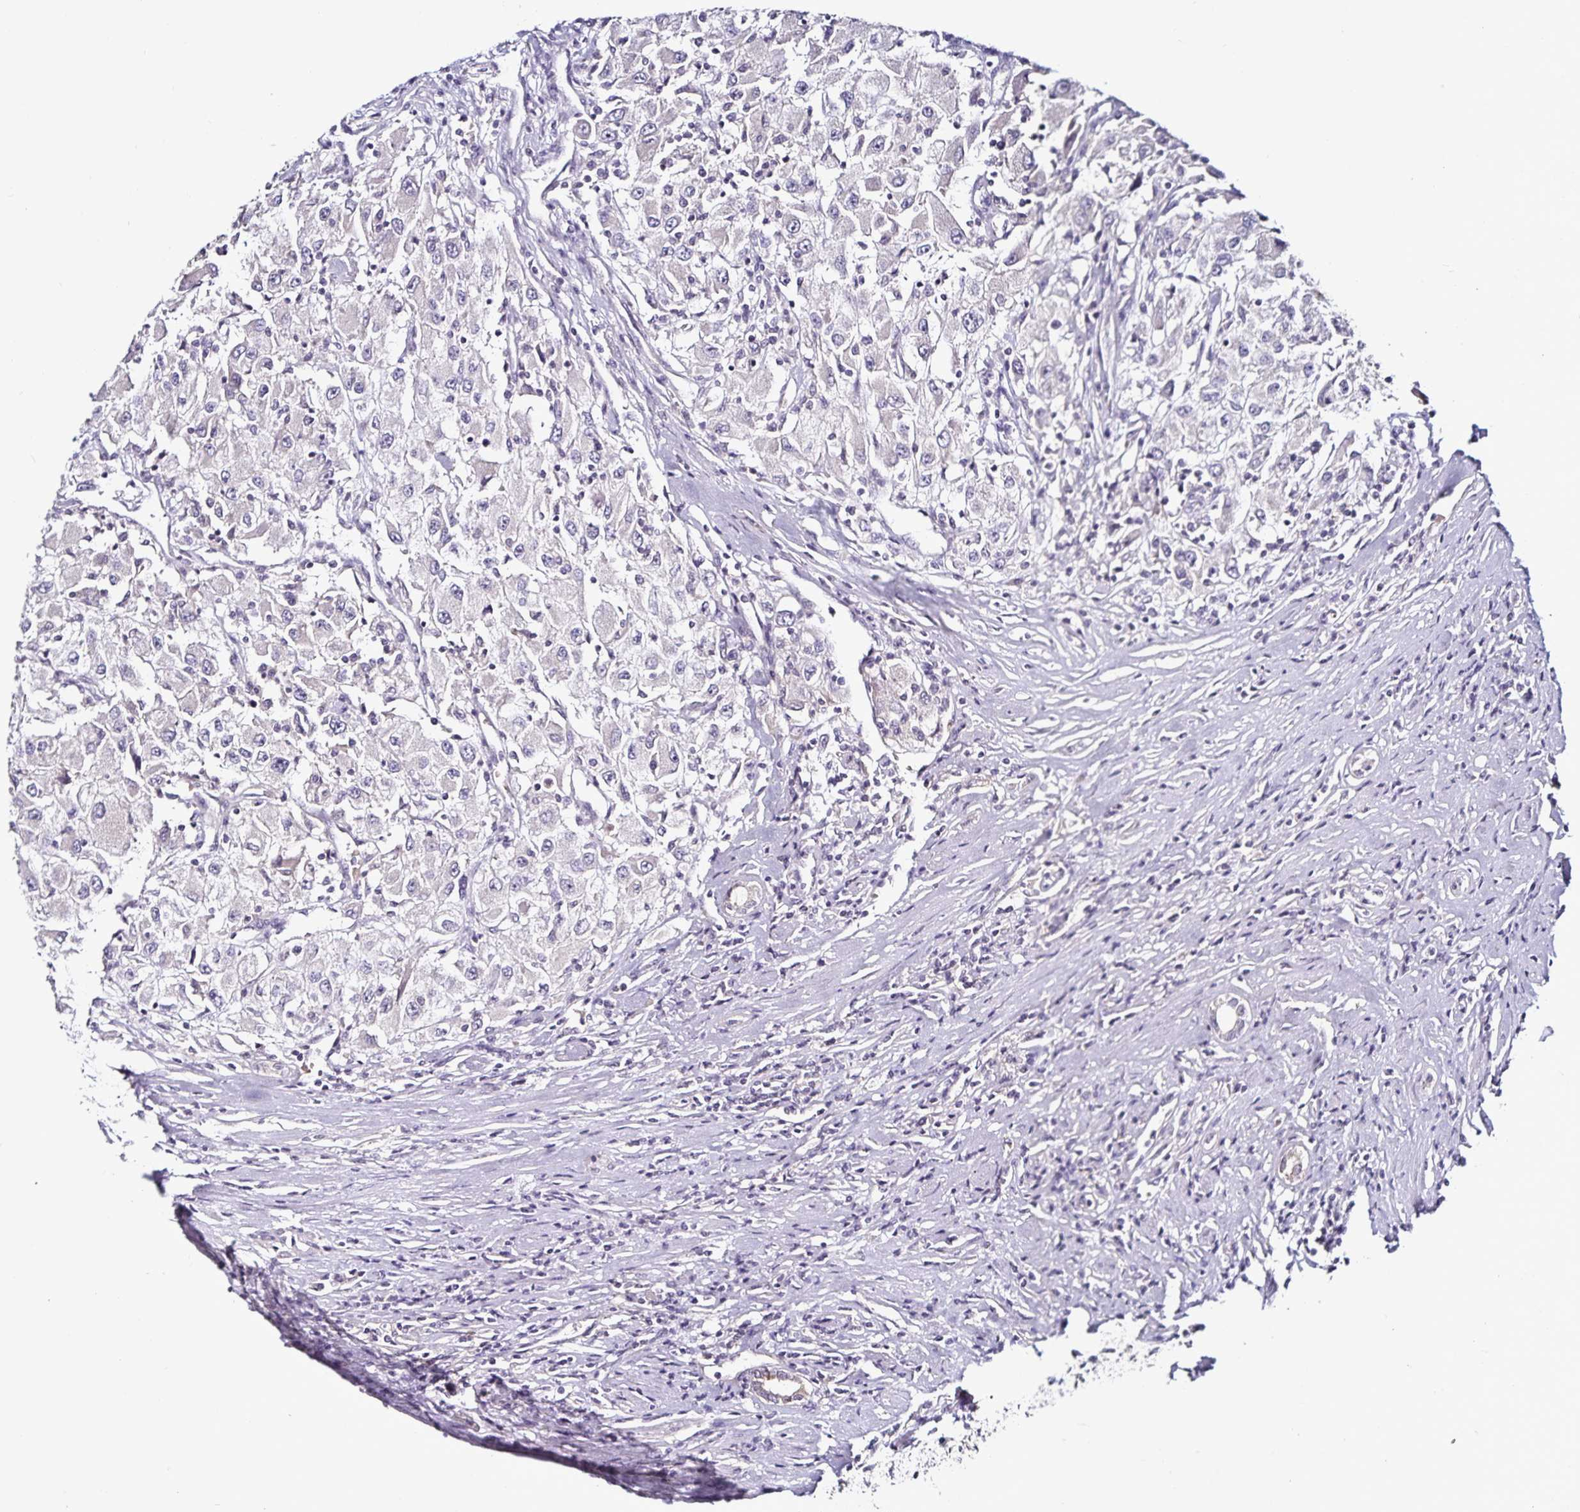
{"staining": {"intensity": "negative", "quantity": "none", "location": "none"}, "tissue": "renal cancer", "cell_type": "Tumor cells", "image_type": "cancer", "snomed": [{"axis": "morphology", "description": "Adenocarcinoma, NOS"}, {"axis": "topography", "description": "Kidney"}], "caption": "DAB (3,3'-diaminobenzidine) immunohistochemical staining of adenocarcinoma (renal) reveals no significant expression in tumor cells.", "gene": "ACSL5", "patient": {"sex": "female", "age": 67}}